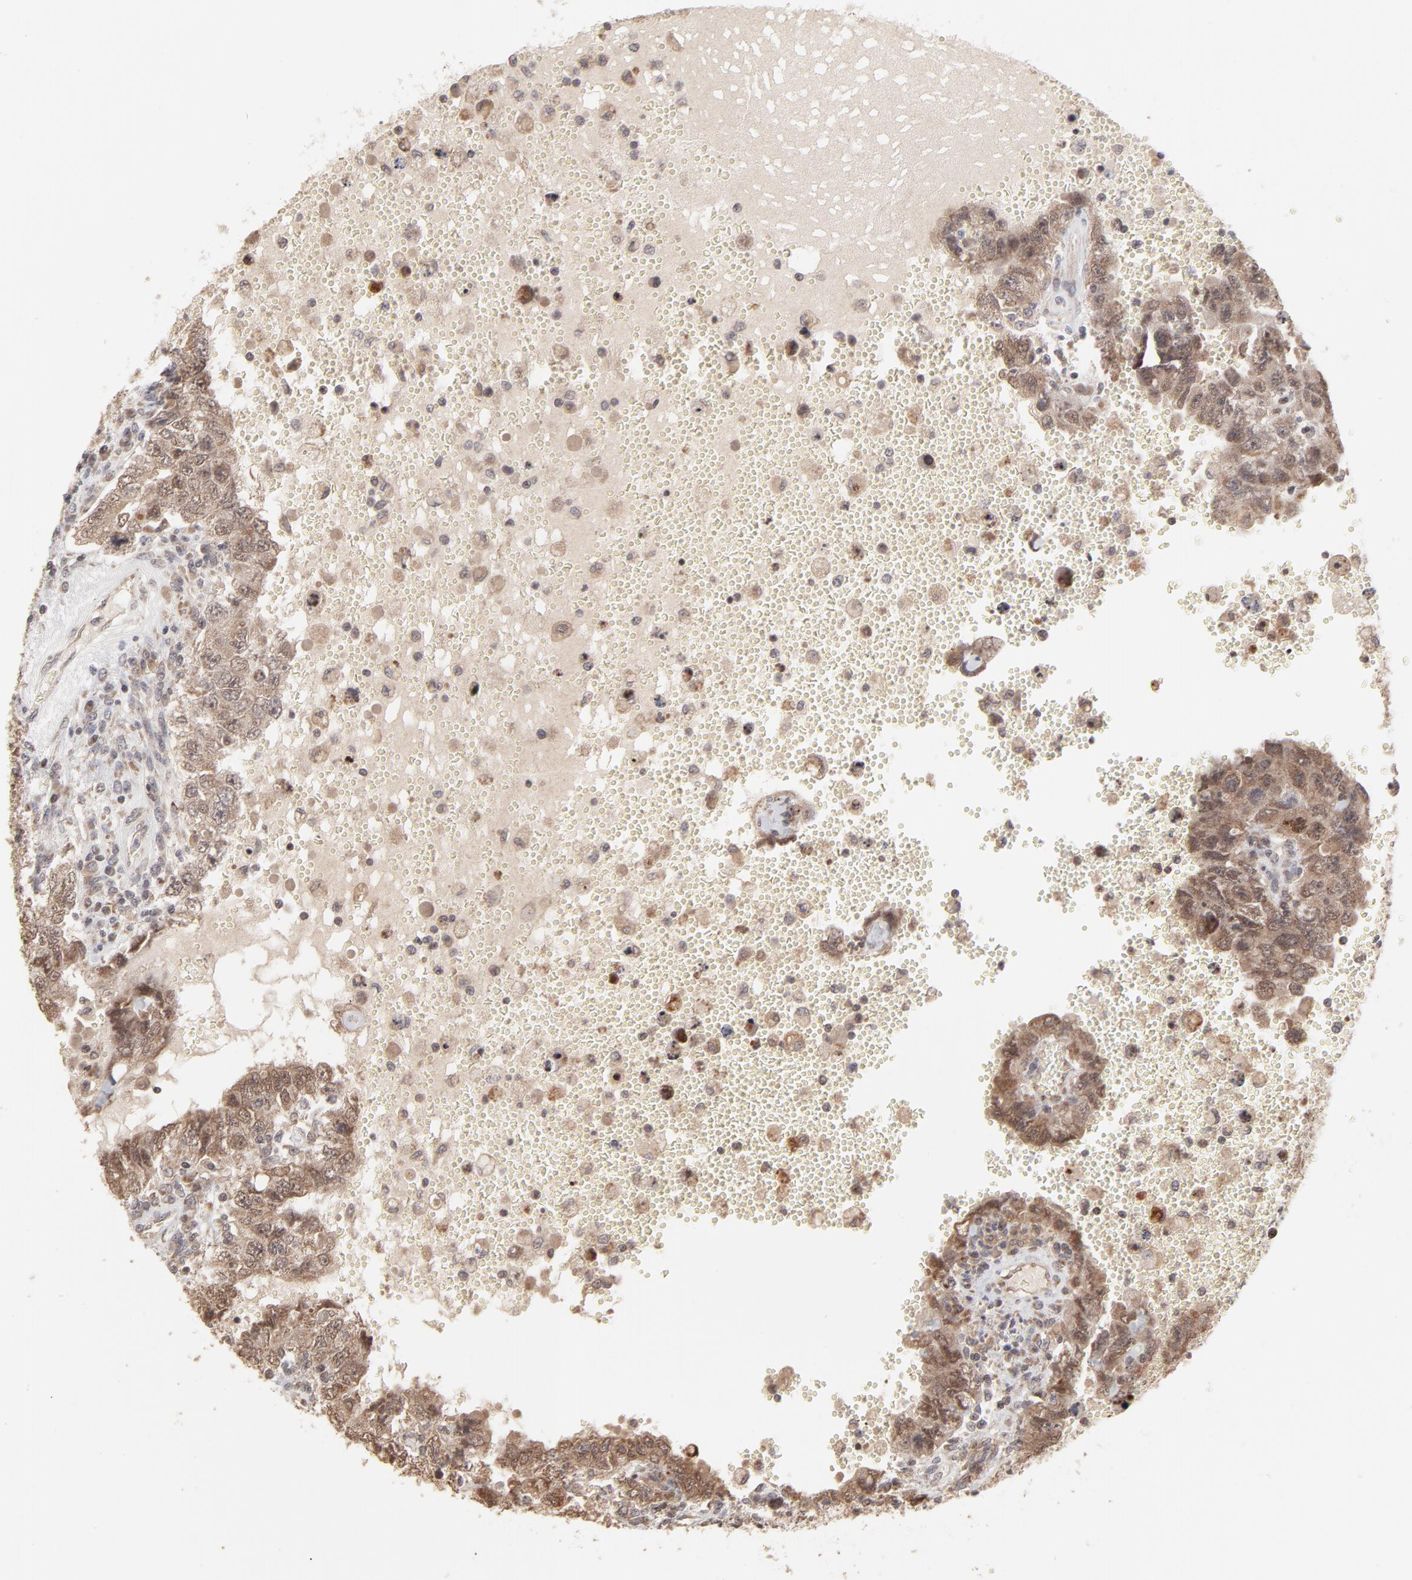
{"staining": {"intensity": "moderate", "quantity": ">75%", "location": "cytoplasmic/membranous,nuclear"}, "tissue": "testis cancer", "cell_type": "Tumor cells", "image_type": "cancer", "snomed": [{"axis": "morphology", "description": "Carcinoma, Embryonal, NOS"}, {"axis": "topography", "description": "Testis"}], "caption": "Moderate cytoplasmic/membranous and nuclear protein staining is present in approximately >75% of tumor cells in embryonal carcinoma (testis). Nuclei are stained in blue.", "gene": "ARIH1", "patient": {"sex": "male", "age": 26}}